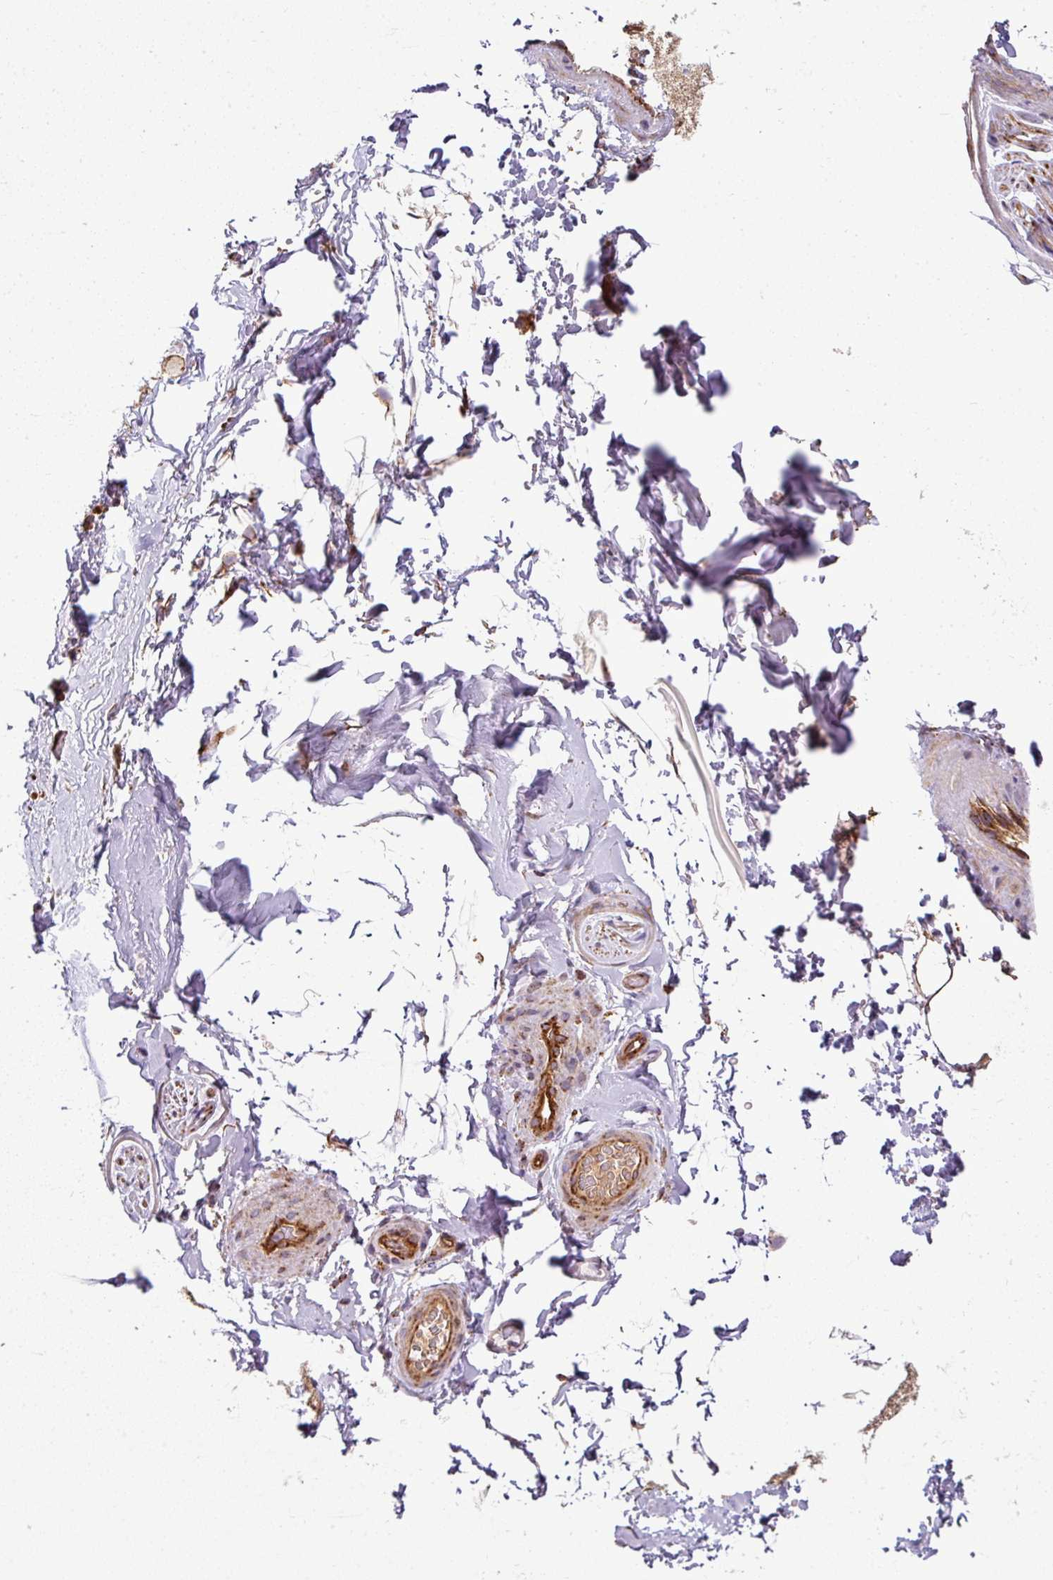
{"staining": {"intensity": "moderate", "quantity": ">75%", "location": "cytoplasmic/membranous"}, "tissue": "adipose tissue", "cell_type": "Adipocytes", "image_type": "normal", "snomed": [{"axis": "morphology", "description": "Normal tissue, NOS"}, {"axis": "topography", "description": "Vascular tissue"}, {"axis": "topography", "description": "Peripheral nerve tissue"}], "caption": "Adipose tissue stained with DAB (3,3'-diaminobenzidine) immunohistochemistry (IHC) exhibits medium levels of moderate cytoplasmic/membranous positivity in about >75% of adipocytes.", "gene": "PRELID3B", "patient": {"sex": "male", "age": 41}}